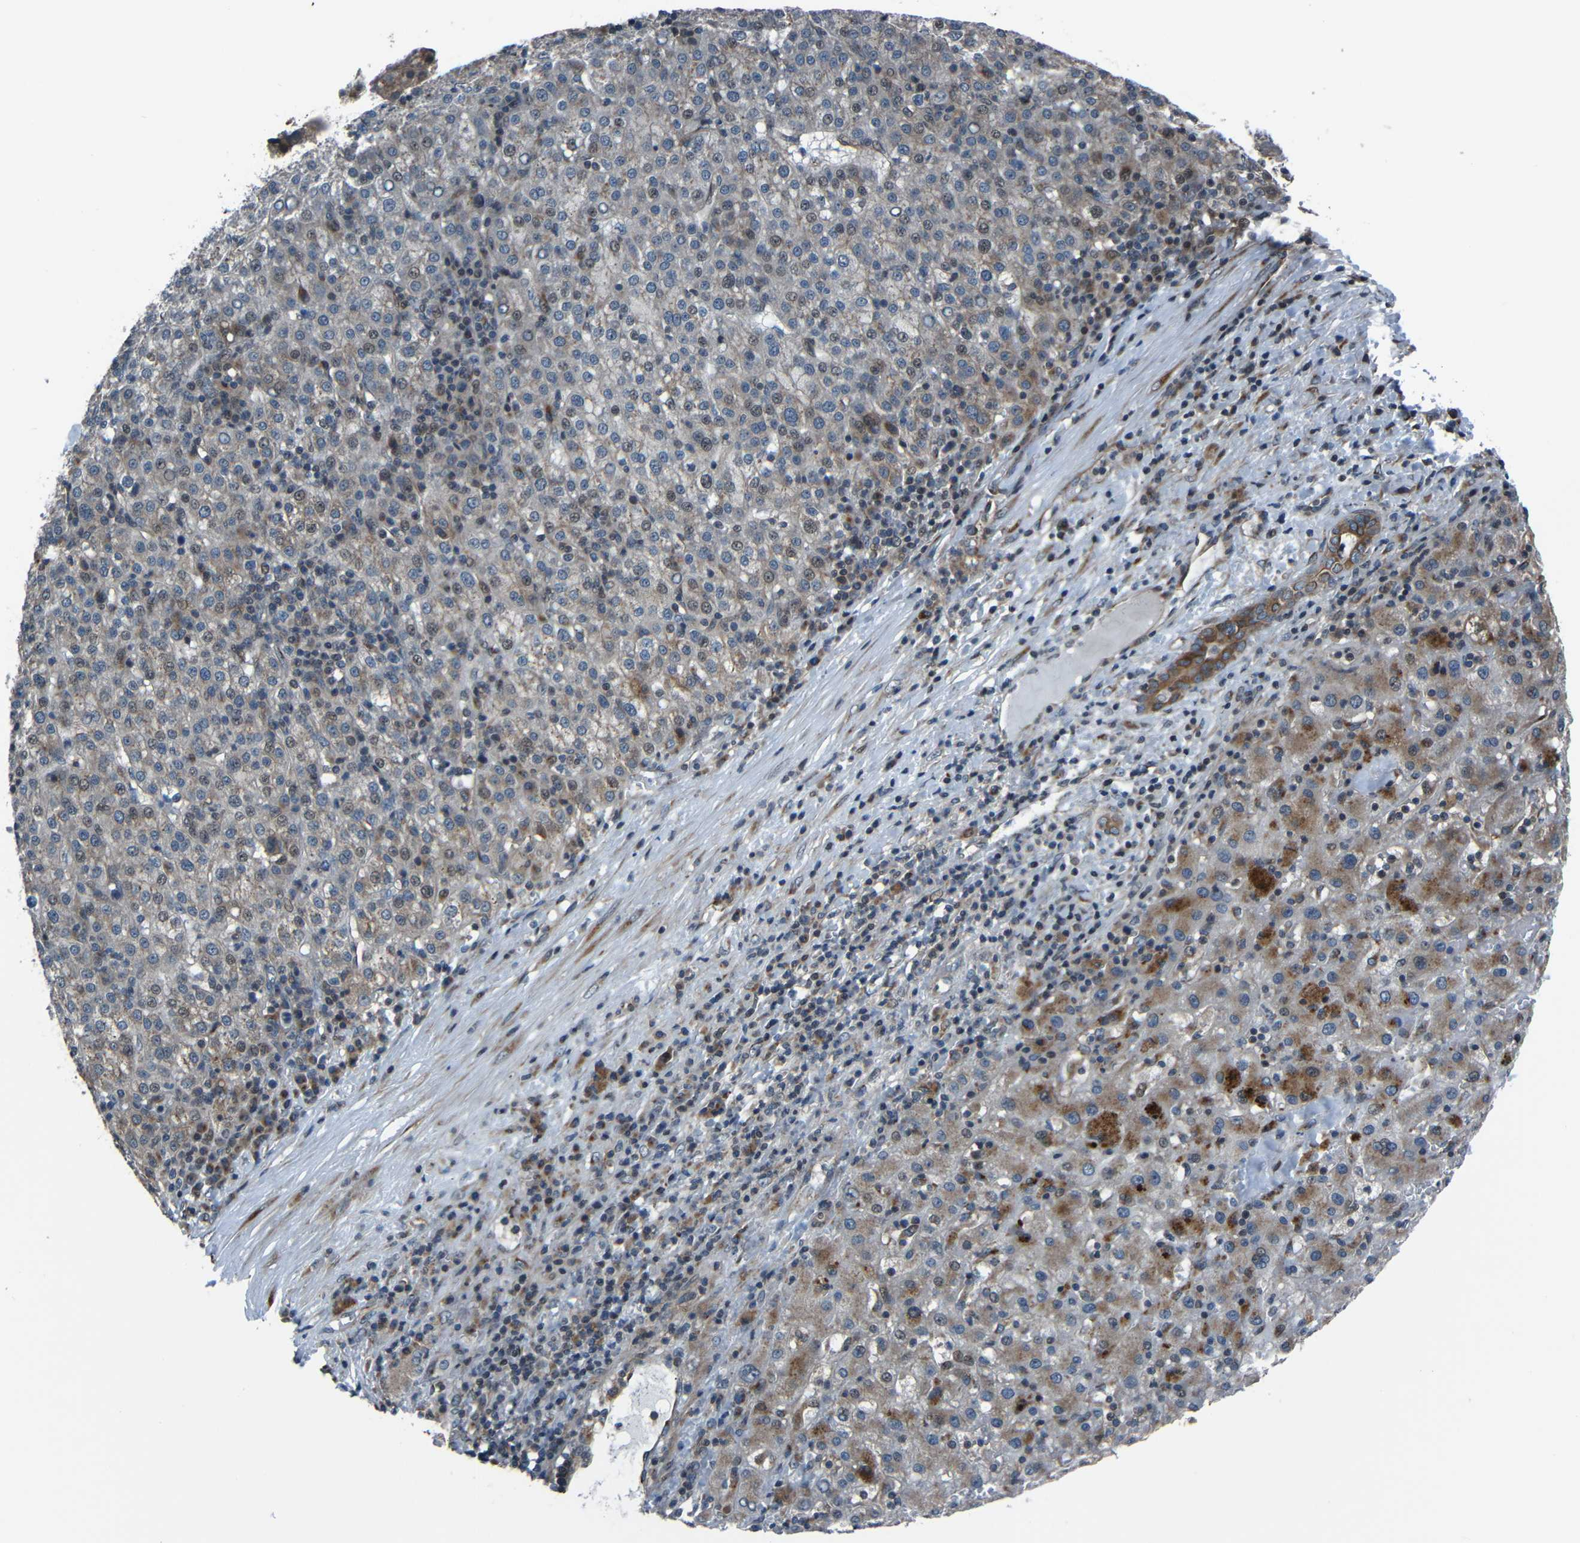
{"staining": {"intensity": "weak", "quantity": "25%-75%", "location": "cytoplasmic/membranous,nuclear"}, "tissue": "liver cancer", "cell_type": "Tumor cells", "image_type": "cancer", "snomed": [{"axis": "morphology", "description": "Carcinoma, Hepatocellular, NOS"}, {"axis": "topography", "description": "Liver"}], "caption": "Immunohistochemical staining of human liver cancer (hepatocellular carcinoma) demonstrates weak cytoplasmic/membranous and nuclear protein positivity in approximately 25%-75% of tumor cells.", "gene": "AKAP9", "patient": {"sex": "female", "age": 58}}